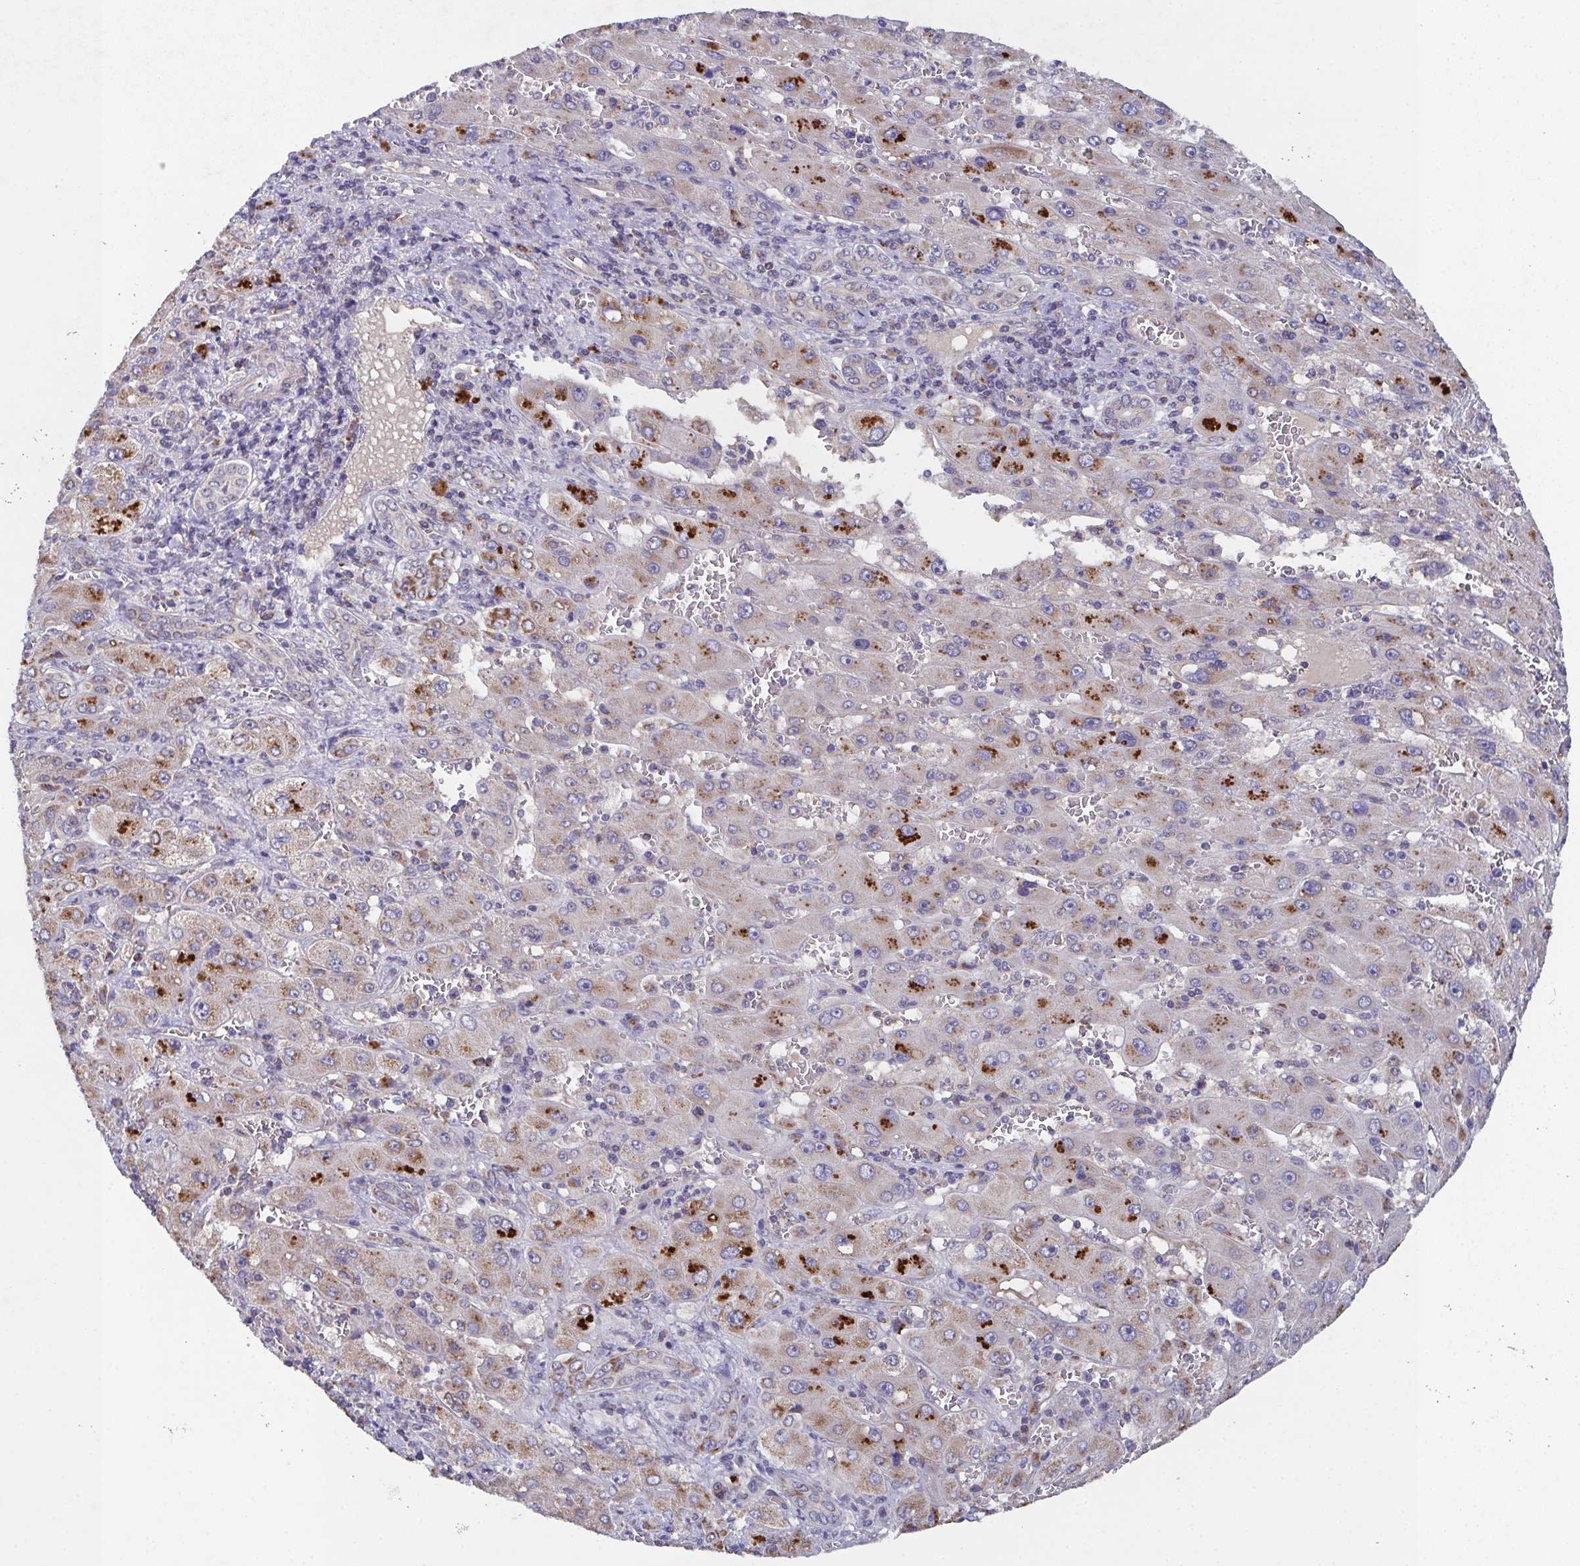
{"staining": {"intensity": "weak", "quantity": "<25%", "location": "cytoplasmic/membranous"}, "tissue": "liver cancer", "cell_type": "Tumor cells", "image_type": "cancer", "snomed": [{"axis": "morphology", "description": "Carcinoma, Hepatocellular, NOS"}, {"axis": "topography", "description": "Liver"}], "caption": "Micrograph shows no significant protein positivity in tumor cells of liver cancer. (Brightfield microscopy of DAB immunohistochemistry (IHC) at high magnification).", "gene": "MT-ND3", "patient": {"sex": "female", "age": 73}}